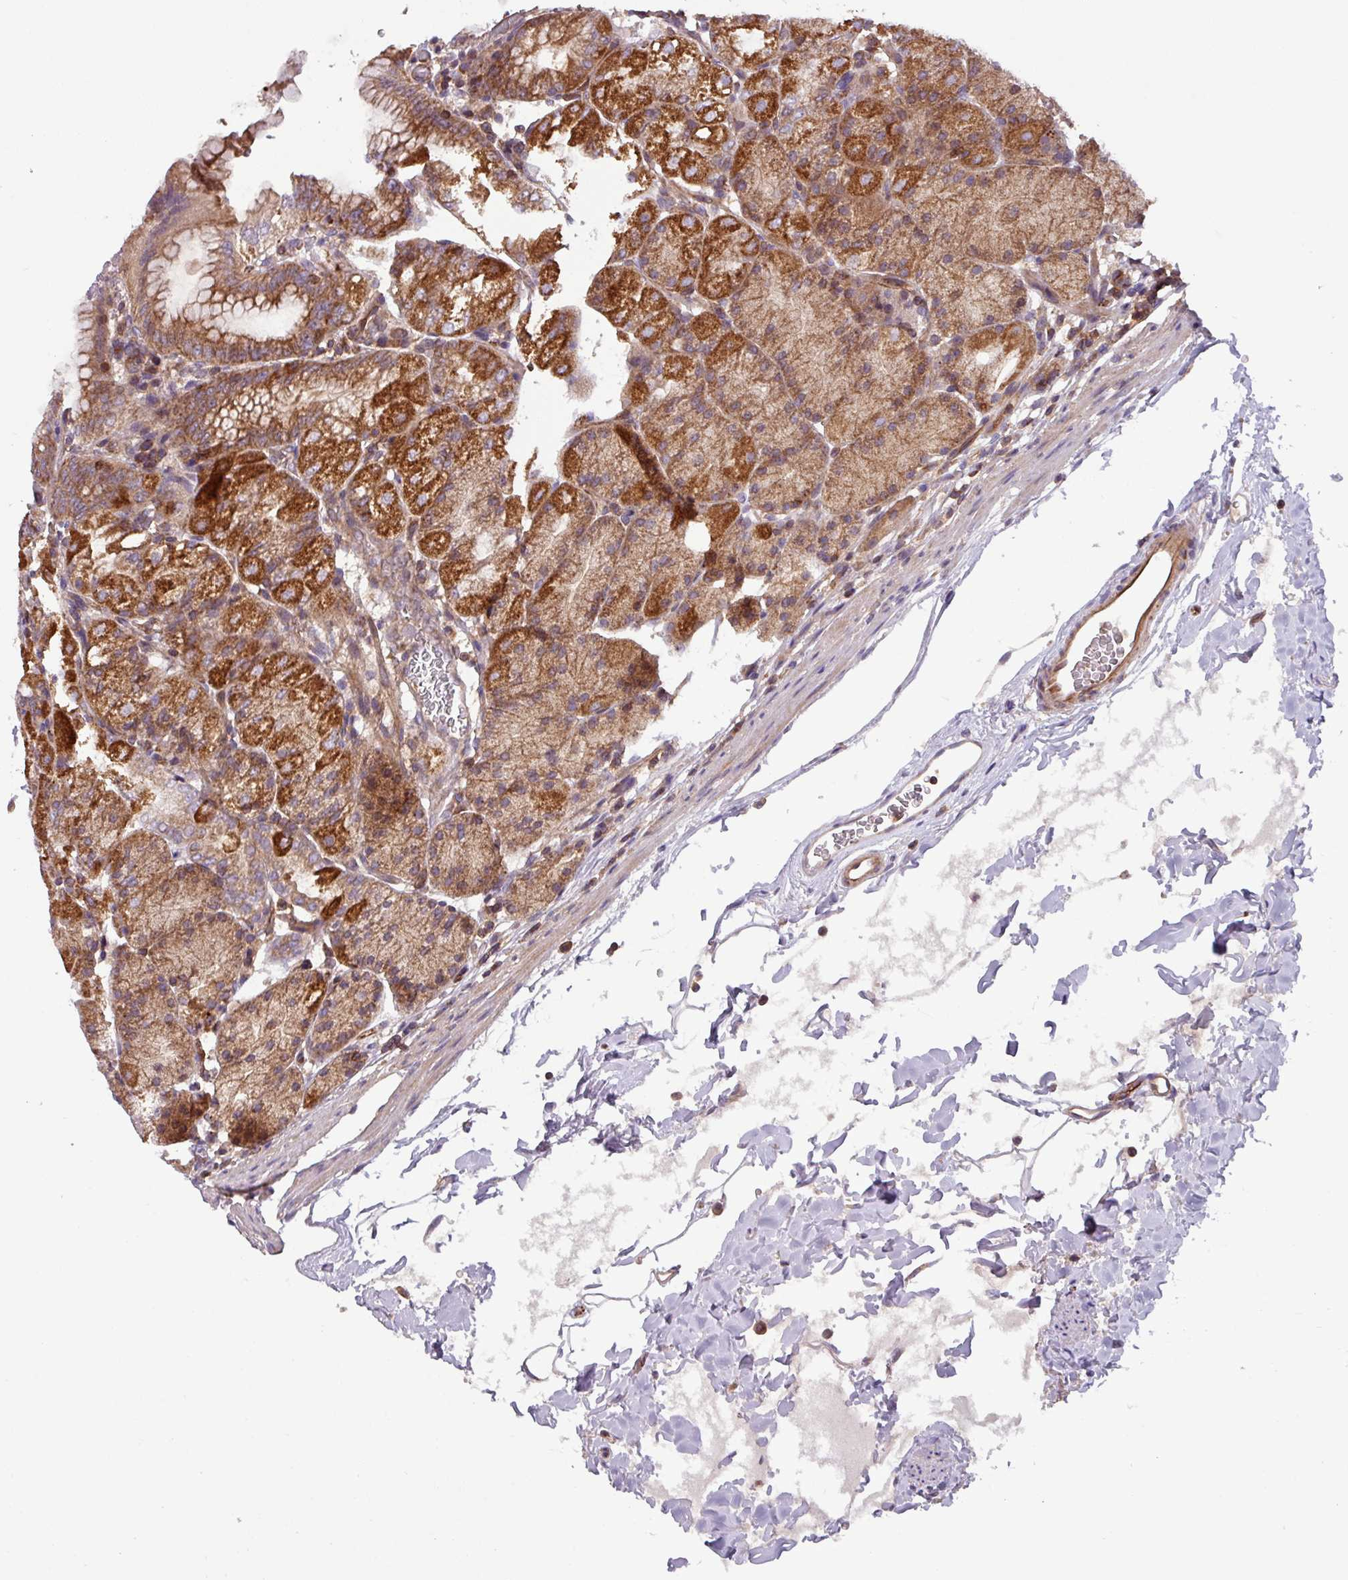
{"staining": {"intensity": "strong", "quantity": ">75%", "location": "cytoplasmic/membranous"}, "tissue": "stomach", "cell_type": "Glandular cells", "image_type": "normal", "snomed": [{"axis": "morphology", "description": "Normal tissue, NOS"}, {"axis": "topography", "description": "Stomach, upper"}, {"axis": "topography", "description": "Stomach, lower"}], "caption": "Immunohistochemistry image of benign stomach stained for a protein (brown), which demonstrates high levels of strong cytoplasmic/membranous expression in about >75% of glandular cells.", "gene": "PLEKHD1", "patient": {"sex": "male", "age": 62}}